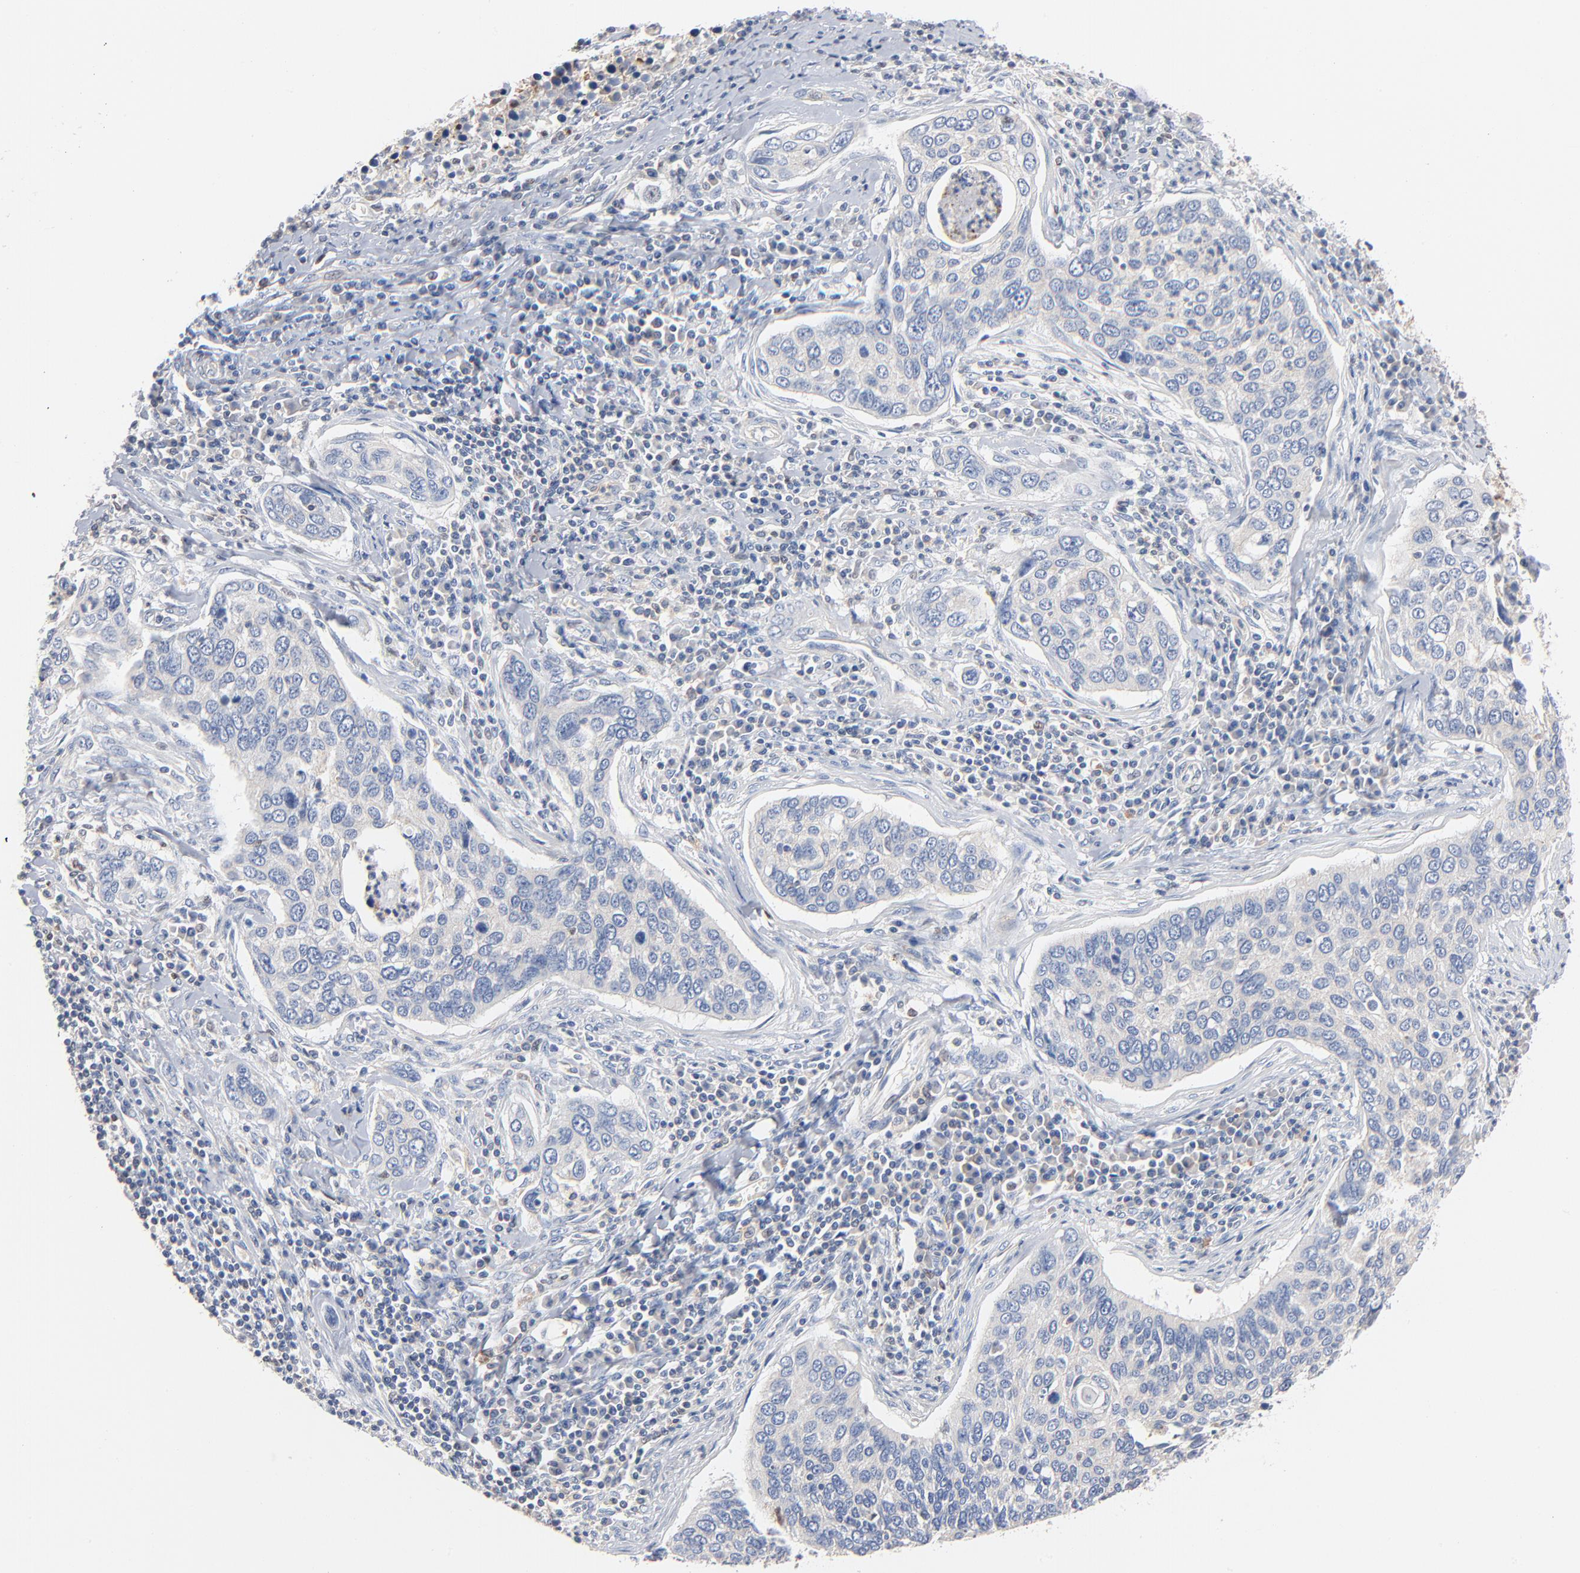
{"staining": {"intensity": "negative", "quantity": "none", "location": "none"}, "tissue": "cervical cancer", "cell_type": "Tumor cells", "image_type": "cancer", "snomed": [{"axis": "morphology", "description": "Squamous cell carcinoma, NOS"}, {"axis": "topography", "description": "Cervix"}], "caption": "The immunohistochemistry image has no significant positivity in tumor cells of cervical cancer tissue. (Brightfield microscopy of DAB immunohistochemistry at high magnification).", "gene": "ARHGEF6", "patient": {"sex": "female", "age": 53}}